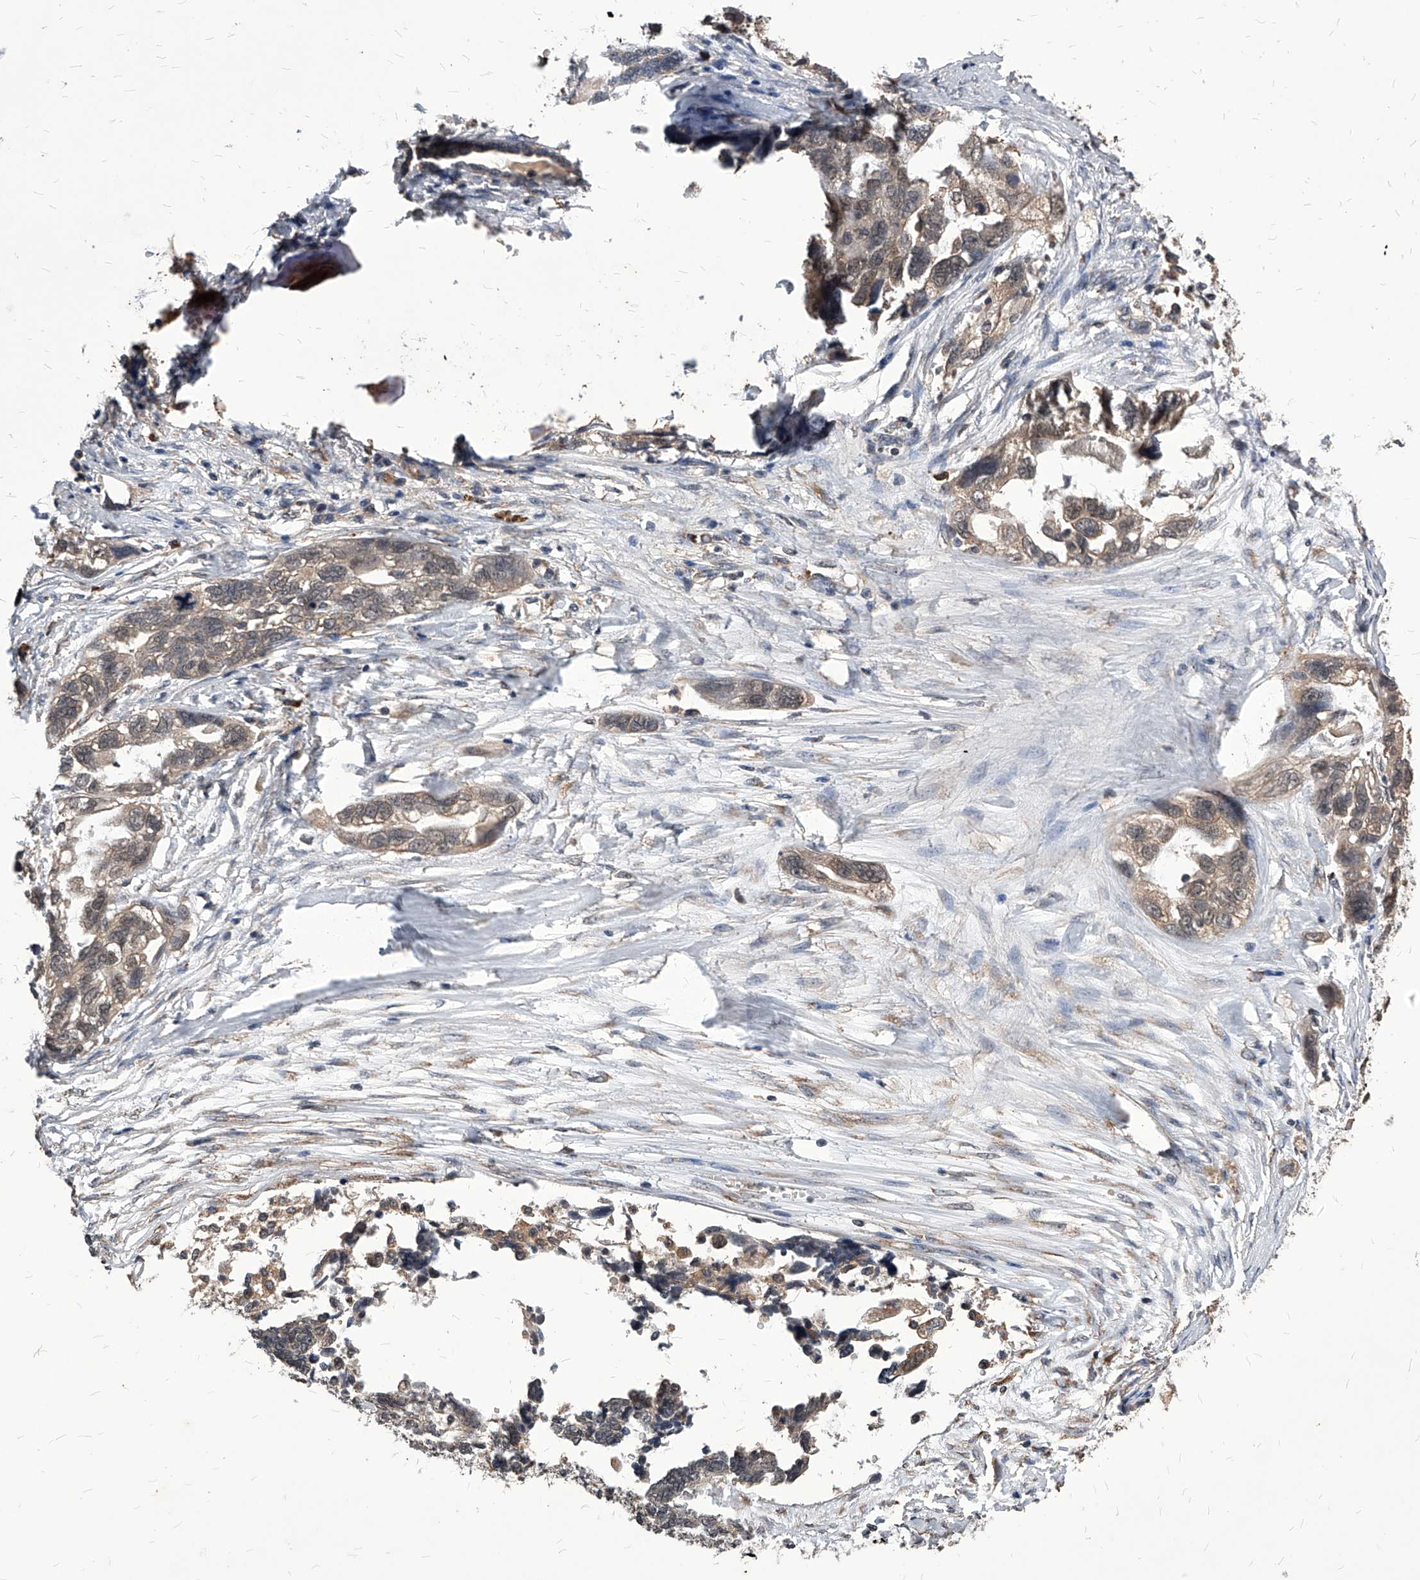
{"staining": {"intensity": "weak", "quantity": "<25%", "location": "cytoplasmic/membranous,nuclear"}, "tissue": "ovarian cancer", "cell_type": "Tumor cells", "image_type": "cancer", "snomed": [{"axis": "morphology", "description": "Cystadenocarcinoma, serous, NOS"}, {"axis": "topography", "description": "Ovary"}], "caption": "Histopathology image shows no significant protein staining in tumor cells of ovarian cancer (serous cystadenocarcinoma). Nuclei are stained in blue.", "gene": "ID1", "patient": {"sex": "female", "age": 79}}